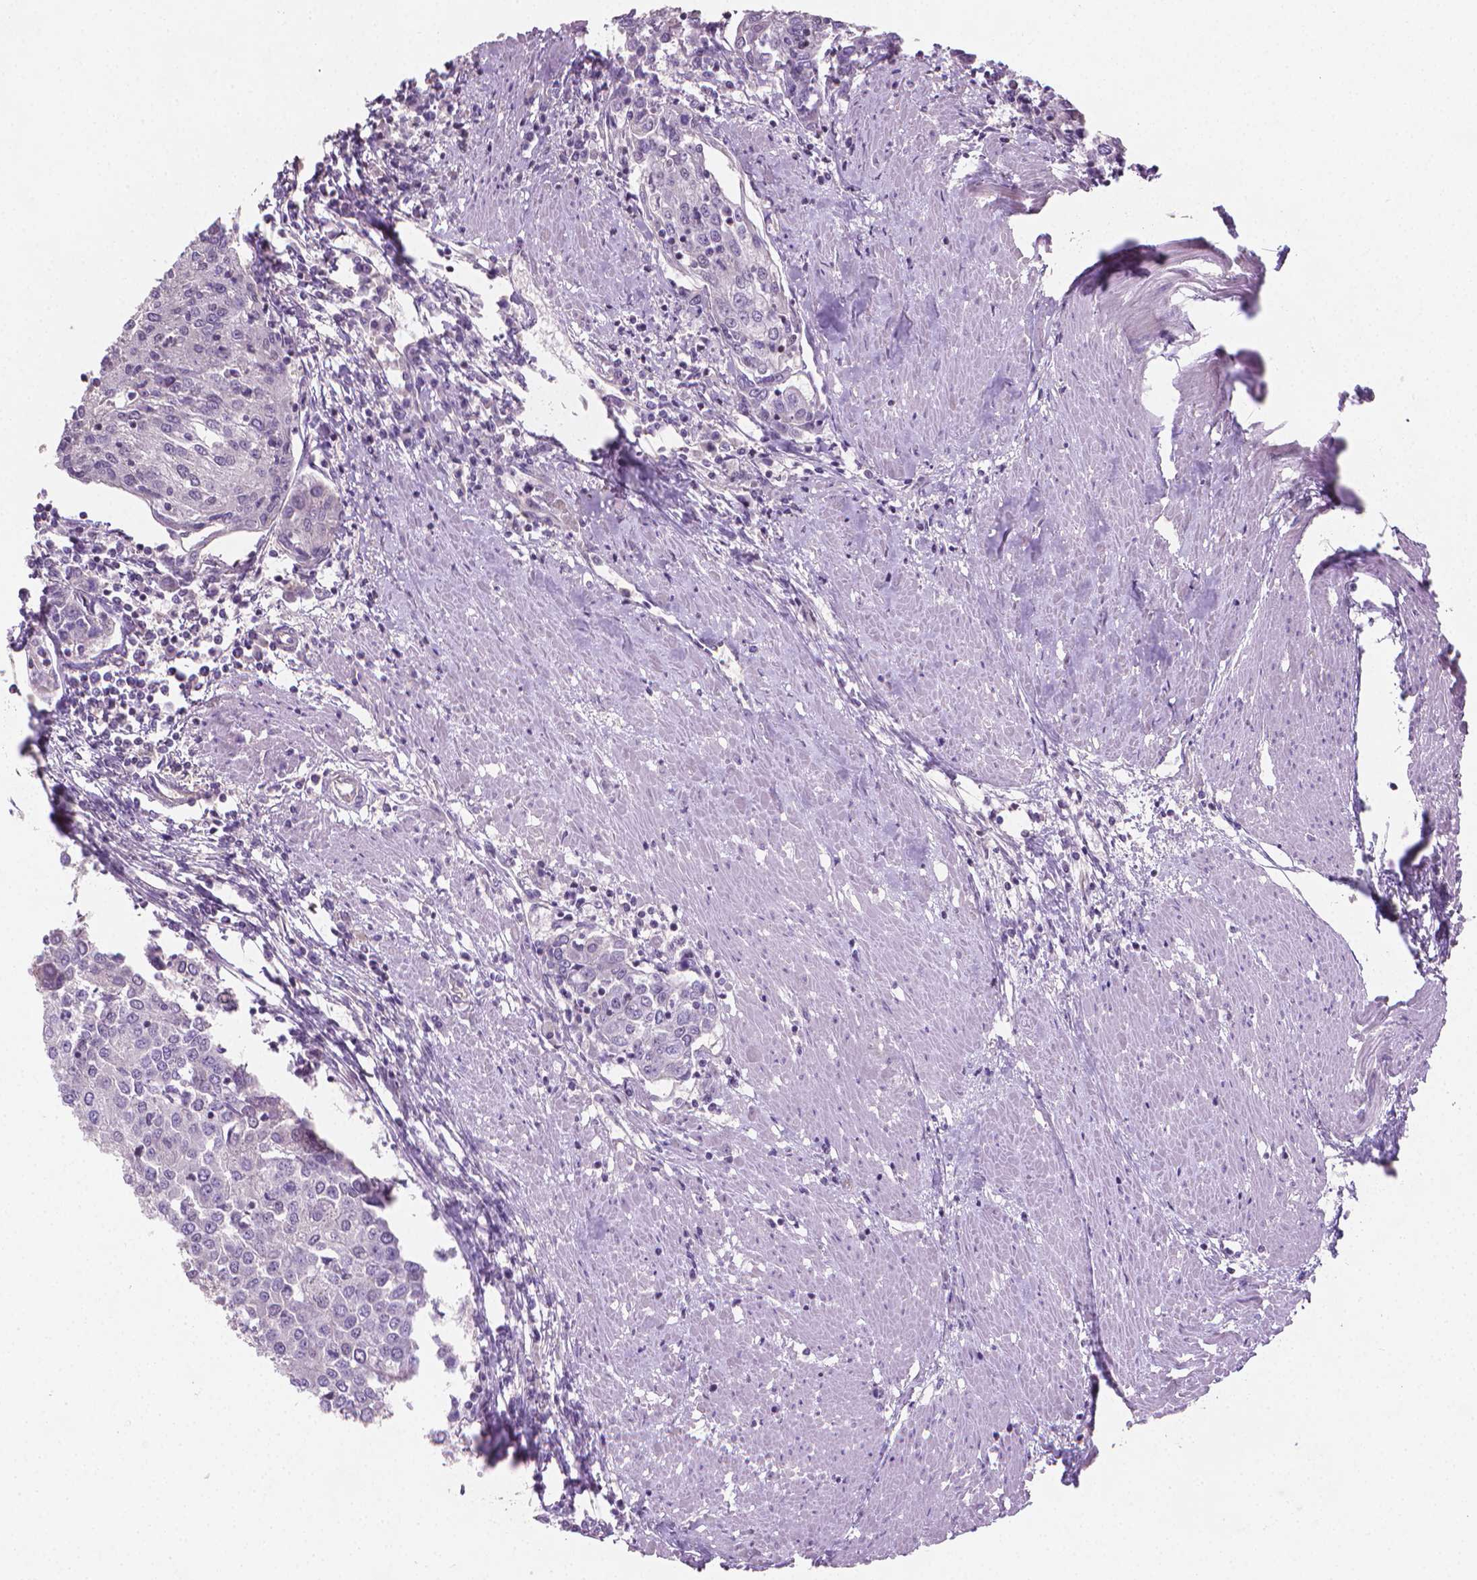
{"staining": {"intensity": "negative", "quantity": "none", "location": "none"}, "tissue": "urothelial cancer", "cell_type": "Tumor cells", "image_type": "cancer", "snomed": [{"axis": "morphology", "description": "Urothelial carcinoma, High grade"}, {"axis": "topography", "description": "Urinary bladder"}], "caption": "An image of high-grade urothelial carcinoma stained for a protein shows no brown staining in tumor cells.", "gene": "CLXN", "patient": {"sex": "female", "age": 85}}